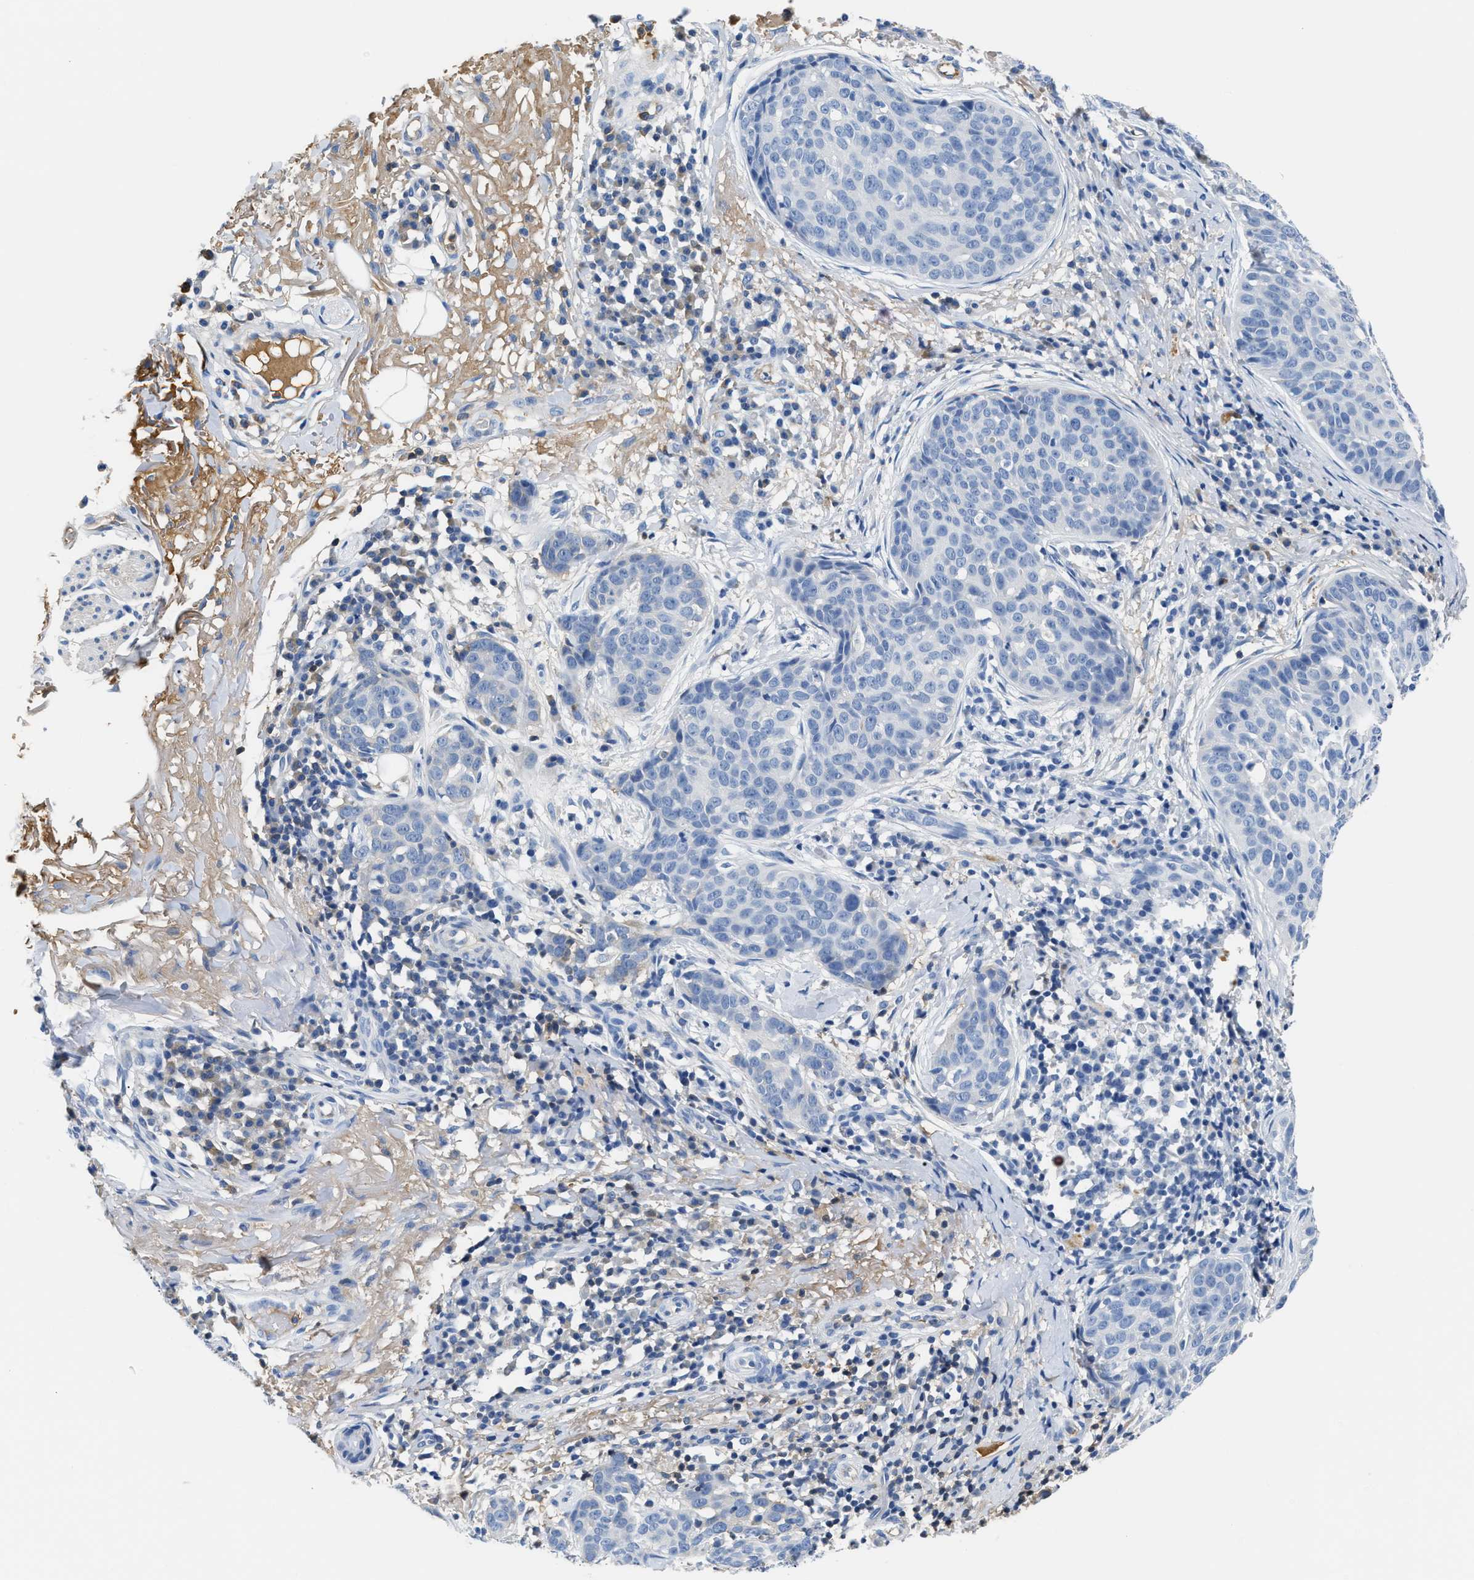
{"staining": {"intensity": "negative", "quantity": "none", "location": "none"}, "tissue": "skin cancer", "cell_type": "Tumor cells", "image_type": "cancer", "snomed": [{"axis": "morphology", "description": "Squamous cell carcinoma in situ, NOS"}, {"axis": "morphology", "description": "Squamous cell carcinoma, NOS"}, {"axis": "topography", "description": "Skin"}], "caption": "Skin cancer was stained to show a protein in brown. There is no significant positivity in tumor cells.", "gene": "GC", "patient": {"sex": "male", "age": 93}}